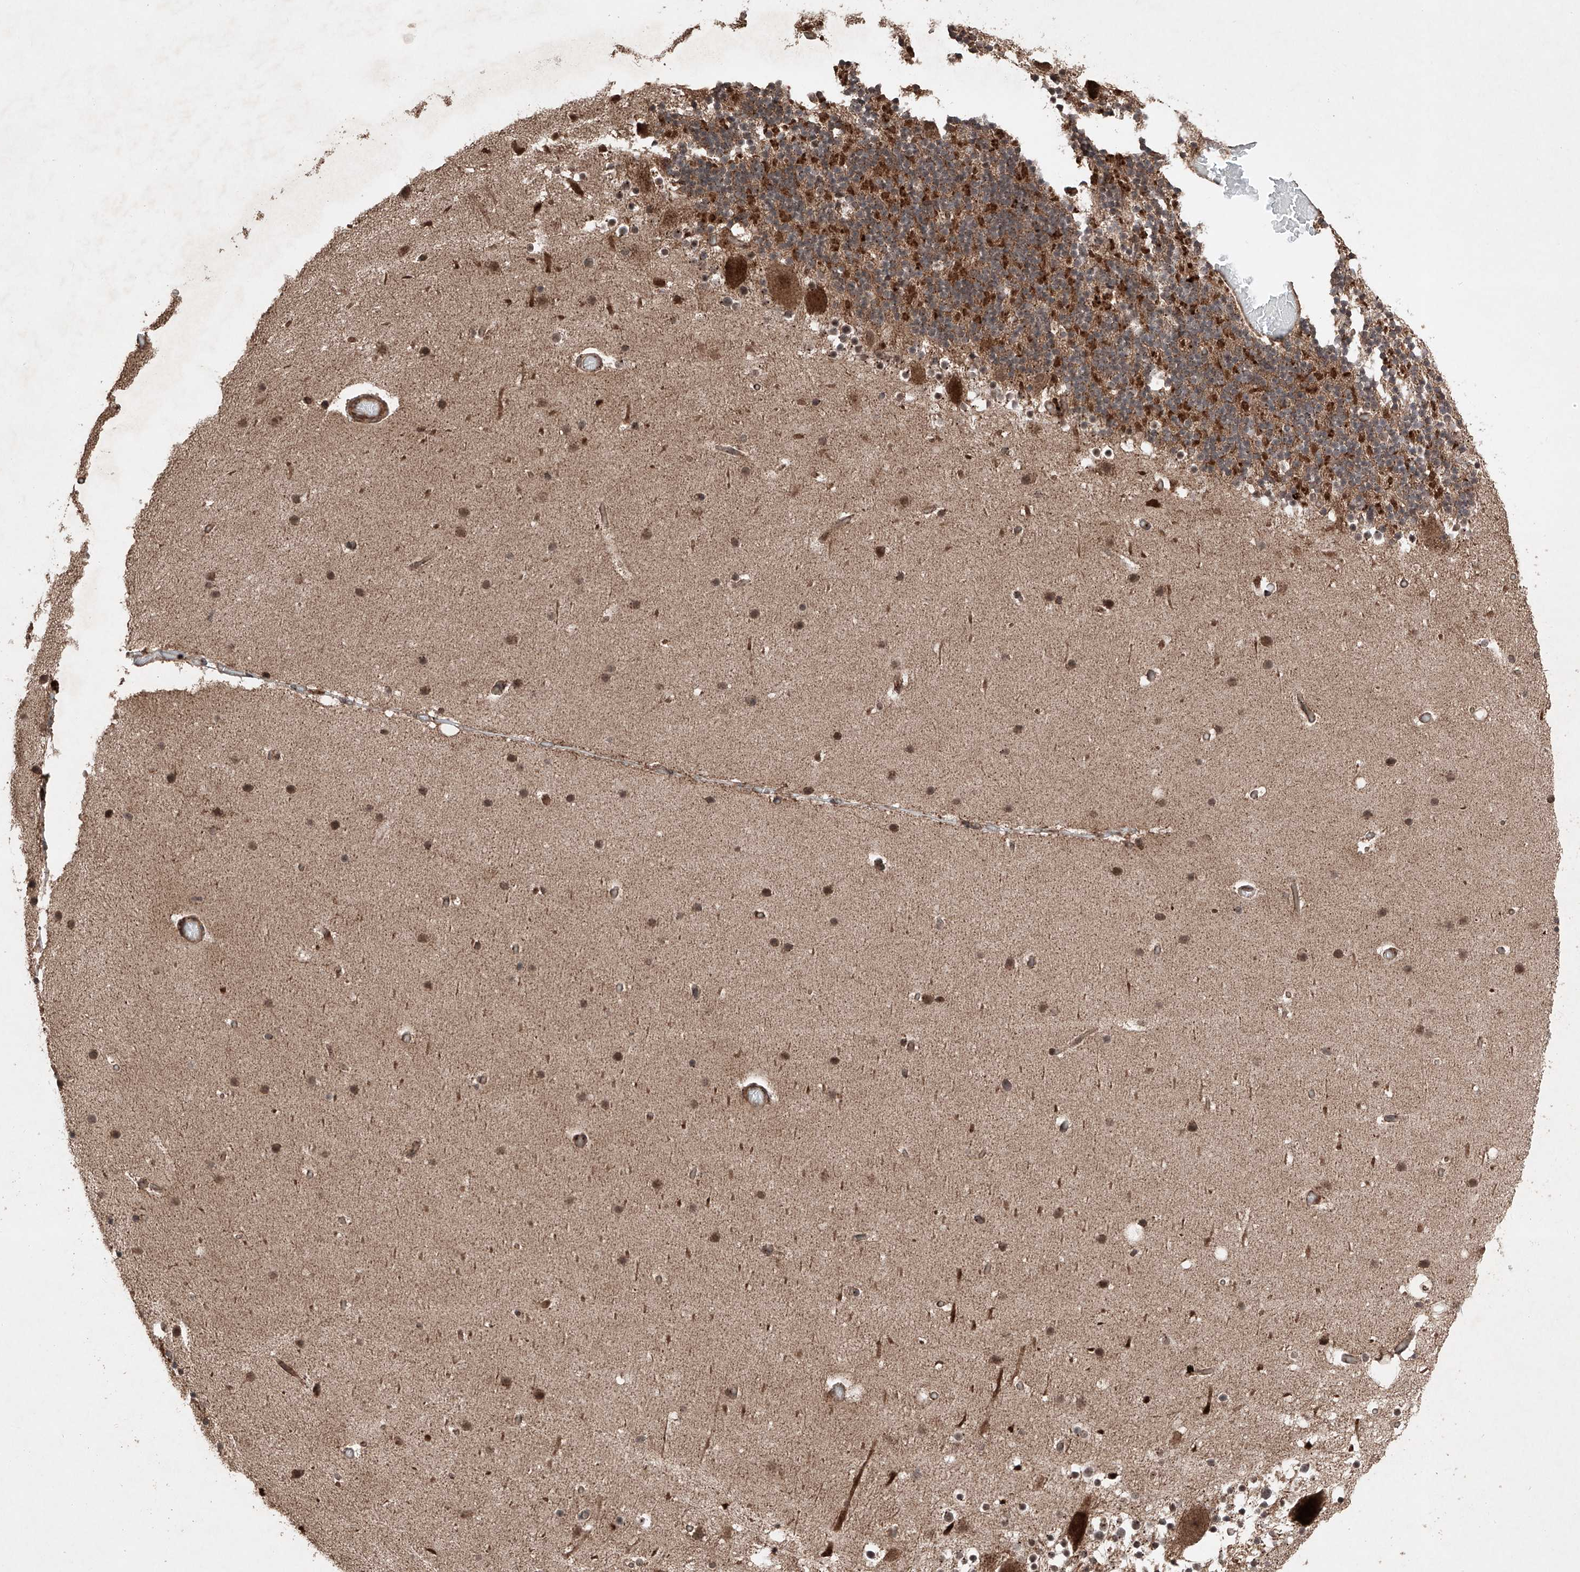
{"staining": {"intensity": "moderate", "quantity": "25%-75%", "location": "cytoplasmic/membranous"}, "tissue": "cerebellum", "cell_type": "Cells in granular layer", "image_type": "normal", "snomed": [{"axis": "morphology", "description": "Normal tissue, NOS"}, {"axis": "topography", "description": "Cerebellum"}], "caption": "IHC histopathology image of normal human cerebellum stained for a protein (brown), which demonstrates medium levels of moderate cytoplasmic/membranous expression in approximately 25%-75% of cells in granular layer.", "gene": "ZSCAN29", "patient": {"sex": "male", "age": 57}}